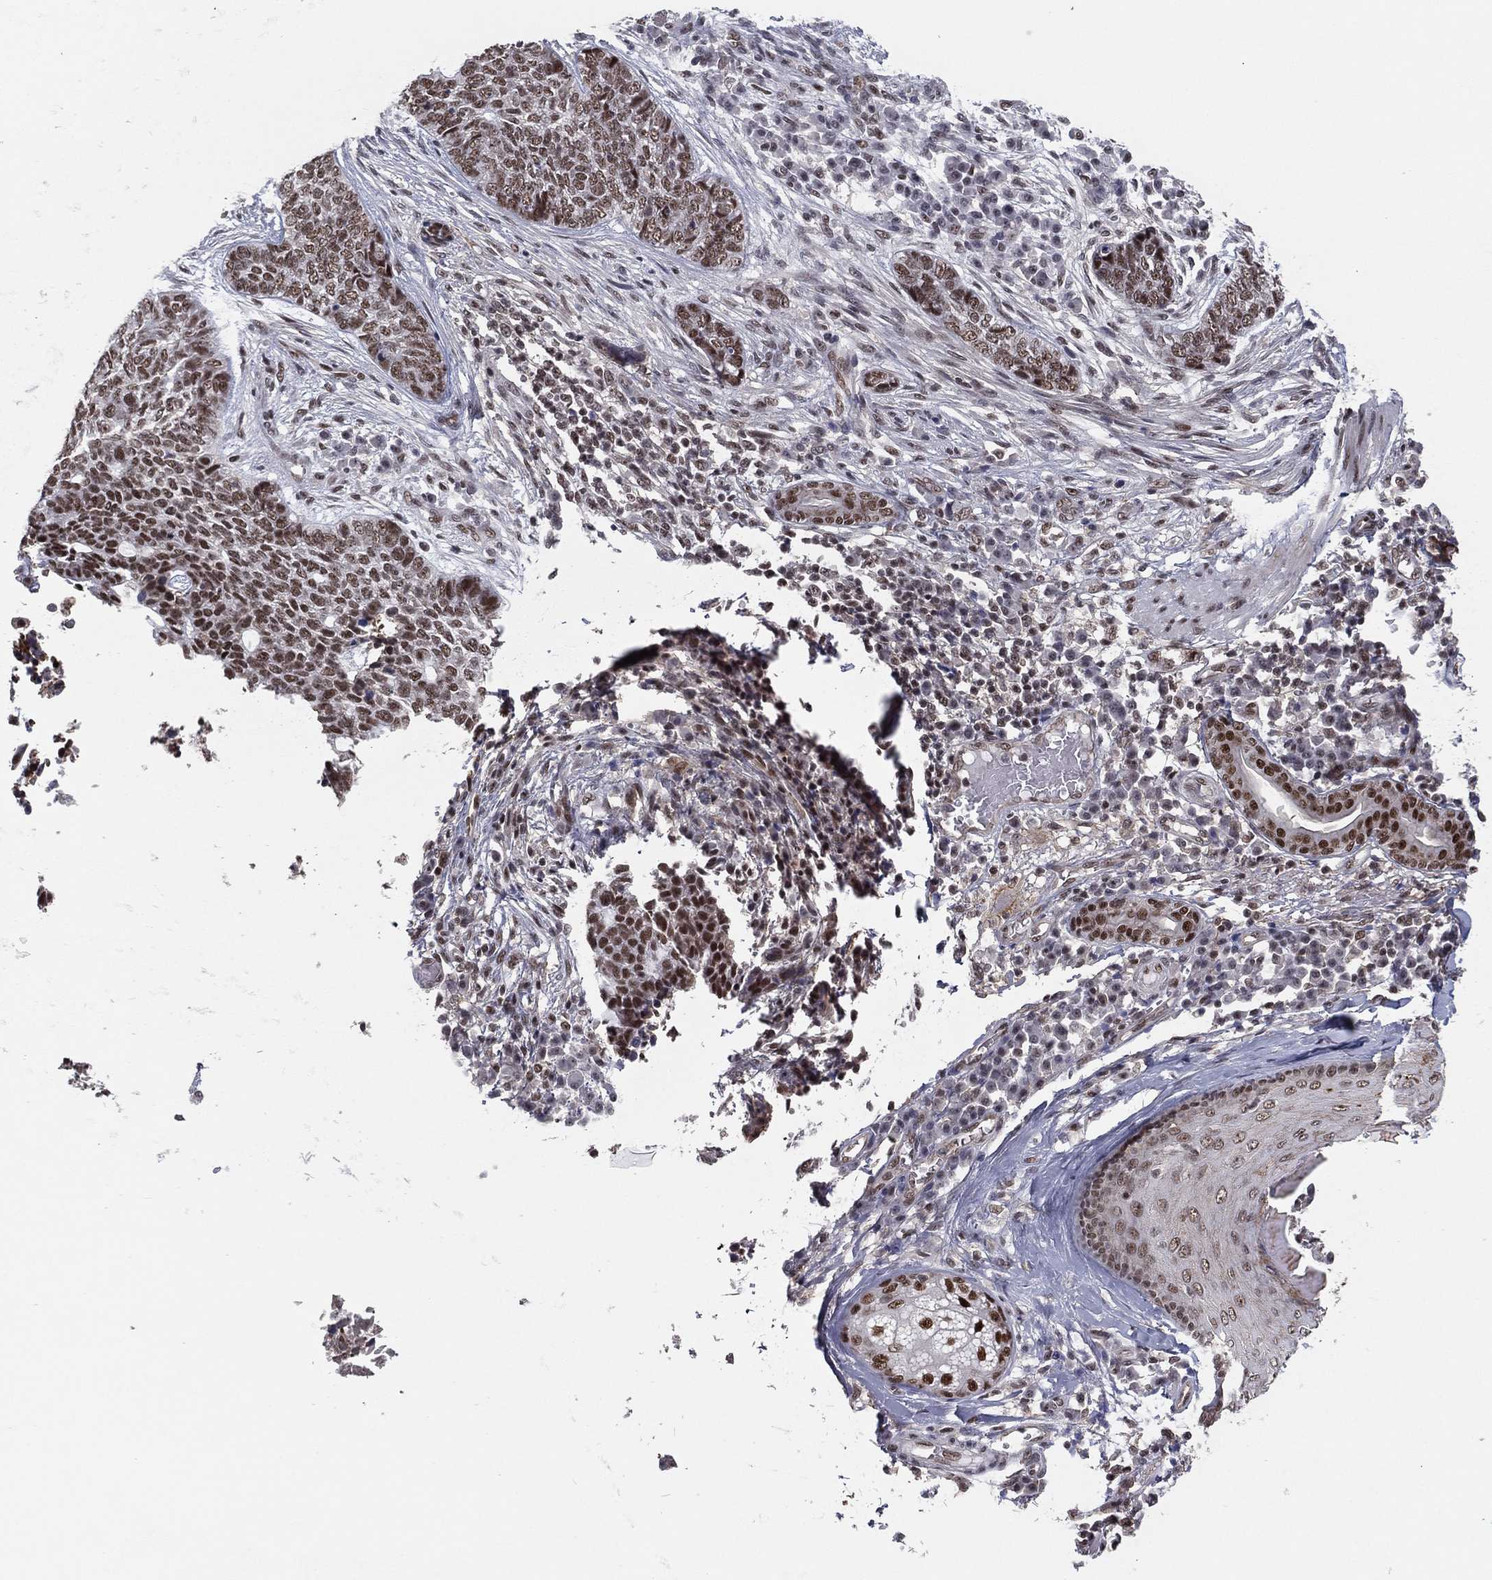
{"staining": {"intensity": "moderate", "quantity": ">75%", "location": "nuclear"}, "tissue": "skin cancer", "cell_type": "Tumor cells", "image_type": "cancer", "snomed": [{"axis": "morphology", "description": "Basal cell carcinoma"}, {"axis": "topography", "description": "Skin"}], "caption": "Moderate nuclear expression for a protein is present in approximately >75% of tumor cells of skin cancer (basal cell carcinoma) using immunohistochemistry (IHC).", "gene": "GPALPP1", "patient": {"sex": "female", "age": 69}}